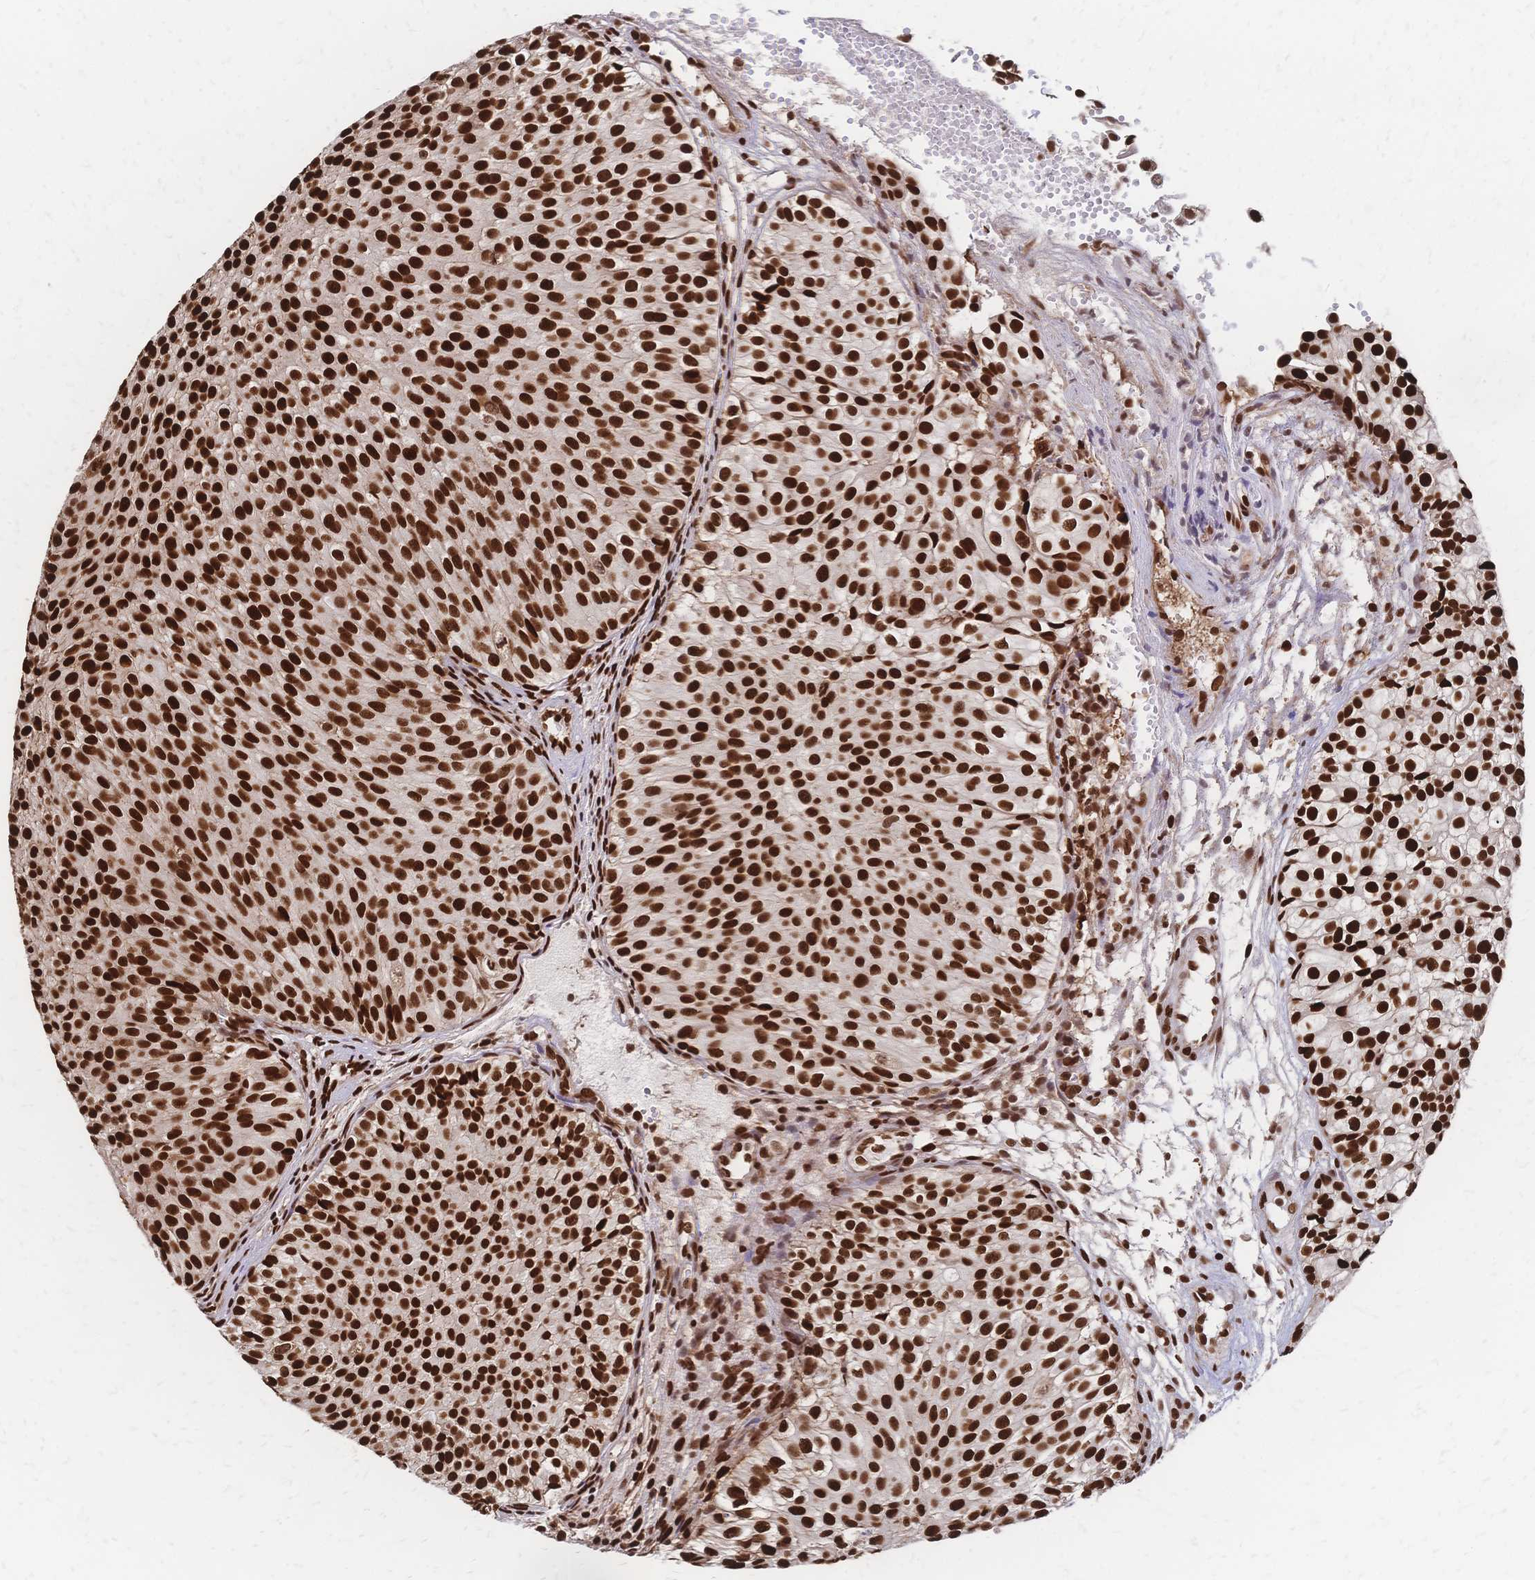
{"staining": {"intensity": "strong", "quantity": ">75%", "location": "nuclear"}, "tissue": "urothelial cancer", "cell_type": "Tumor cells", "image_type": "cancer", "snomed": [{"axis": "morphology", "description": "Urothelial carcinoma, Low grade"}, {"axis": "topography", "description": "Urinary bladder"}], "caption": "A histopathology image showing strong nuclear positivity in about >75% of tumor cells in urothelial cancer, as visualized by brown immunohistochemical staining.", "gene": "HDGF", "patient": {"sex": "male", "age": 70}}